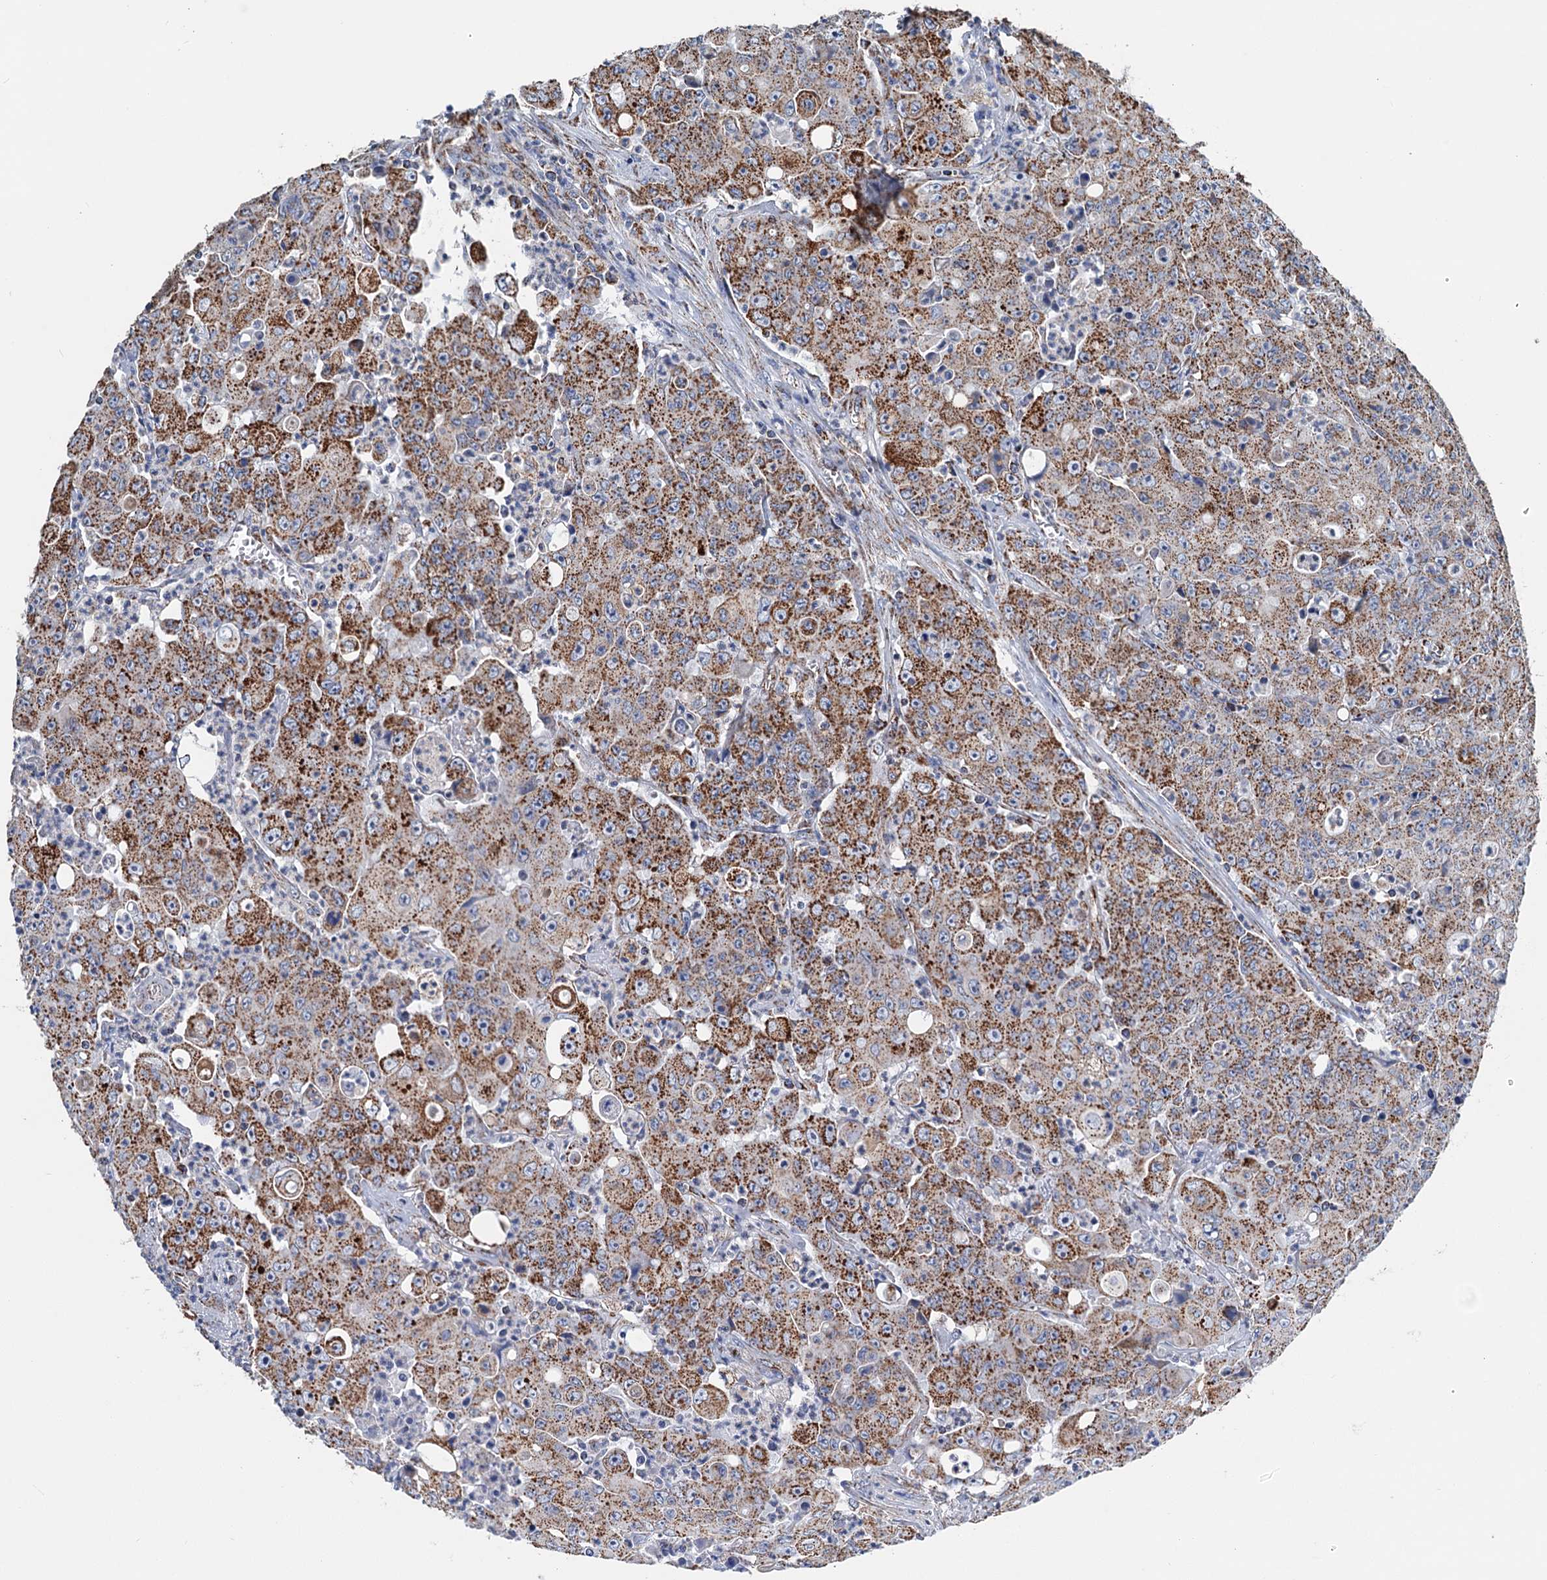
{"staining": {"intensity": "moderate", "quantity": ">75%", "location": "cytoplasmic/membranous"}, "tissue": "colorectal cancer", "cell_type": "Tumor cells", "image_type": "cancer", "snomed": [{"axis": "morphology", "description": "Adenocarcinoma, NOS"}, {"axis": "topography", "description": "Colon"}], "caption": "This is an image of immunohistochemistry (IHC) staining of colorectal cancer (adenocarcinoma), which shows moderate expression in the cytoplasmic/membranous of tumor cells.", "gene": "IVD", "patient": {"sex": "male", "age": 51}}